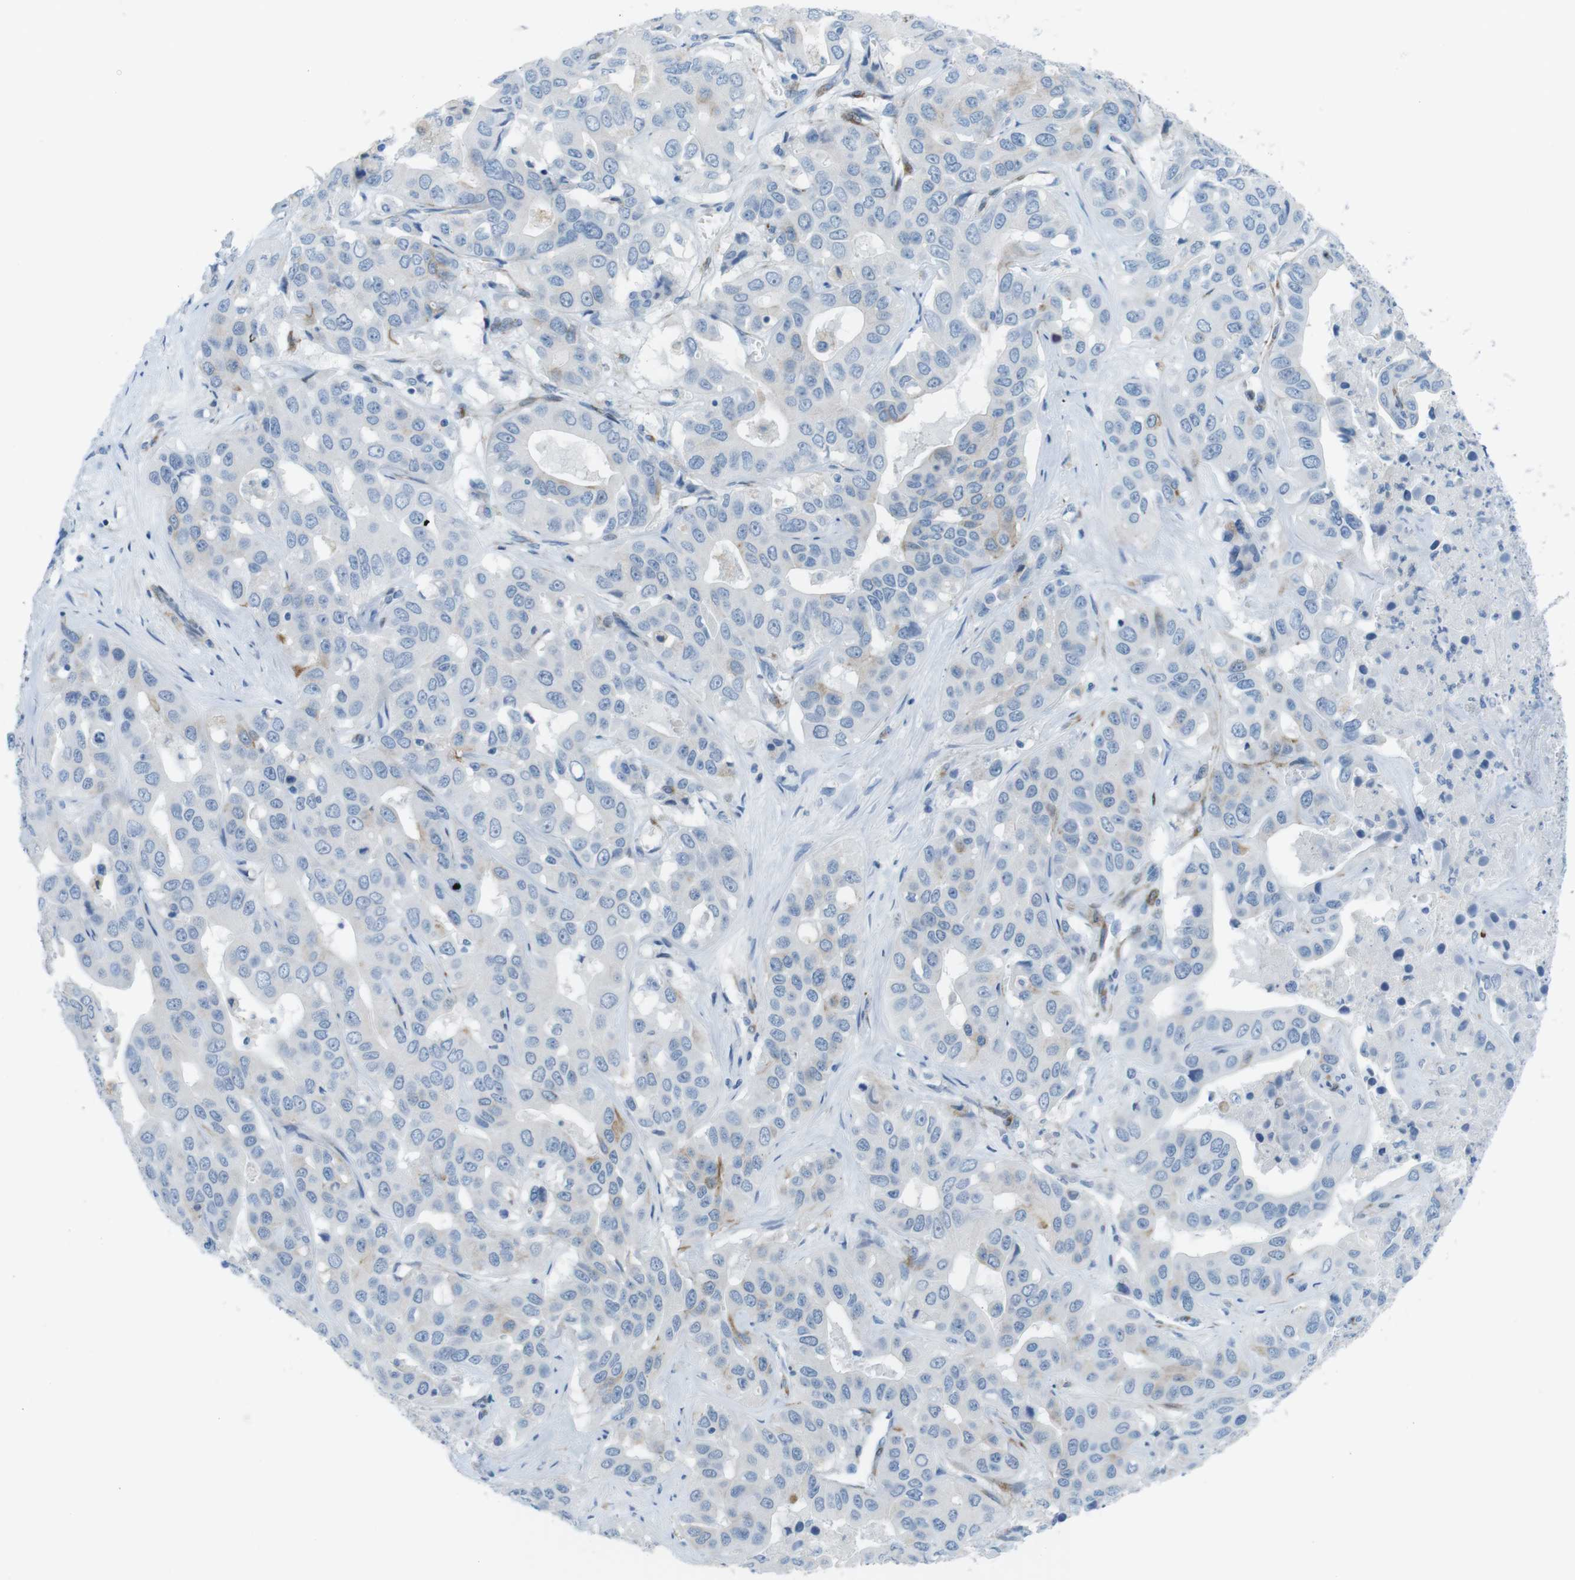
{"staining": {"intensity": "weak", "quantity": "<25%", "location": "cytoplasmic/membranous"}, "tissue": "liver cancer", "cell_type": "Tumor cells", "image_type": "cancer", "snomed": [{"axis": "morphology", "description": "Cholangiocarcinoma"}, {"axis": "topography", "description": "Liver"}], "caption": "A histopathology image of human liver cancer (cholangiocarcinoma) is negative for staining in tumor cells. (DAB (3,3'-diaminobenzidine) immunohistochemistry with hematoxylin counter stain).", "gene": "MYH9", "patient": {"sex": "female", "age": 52}}